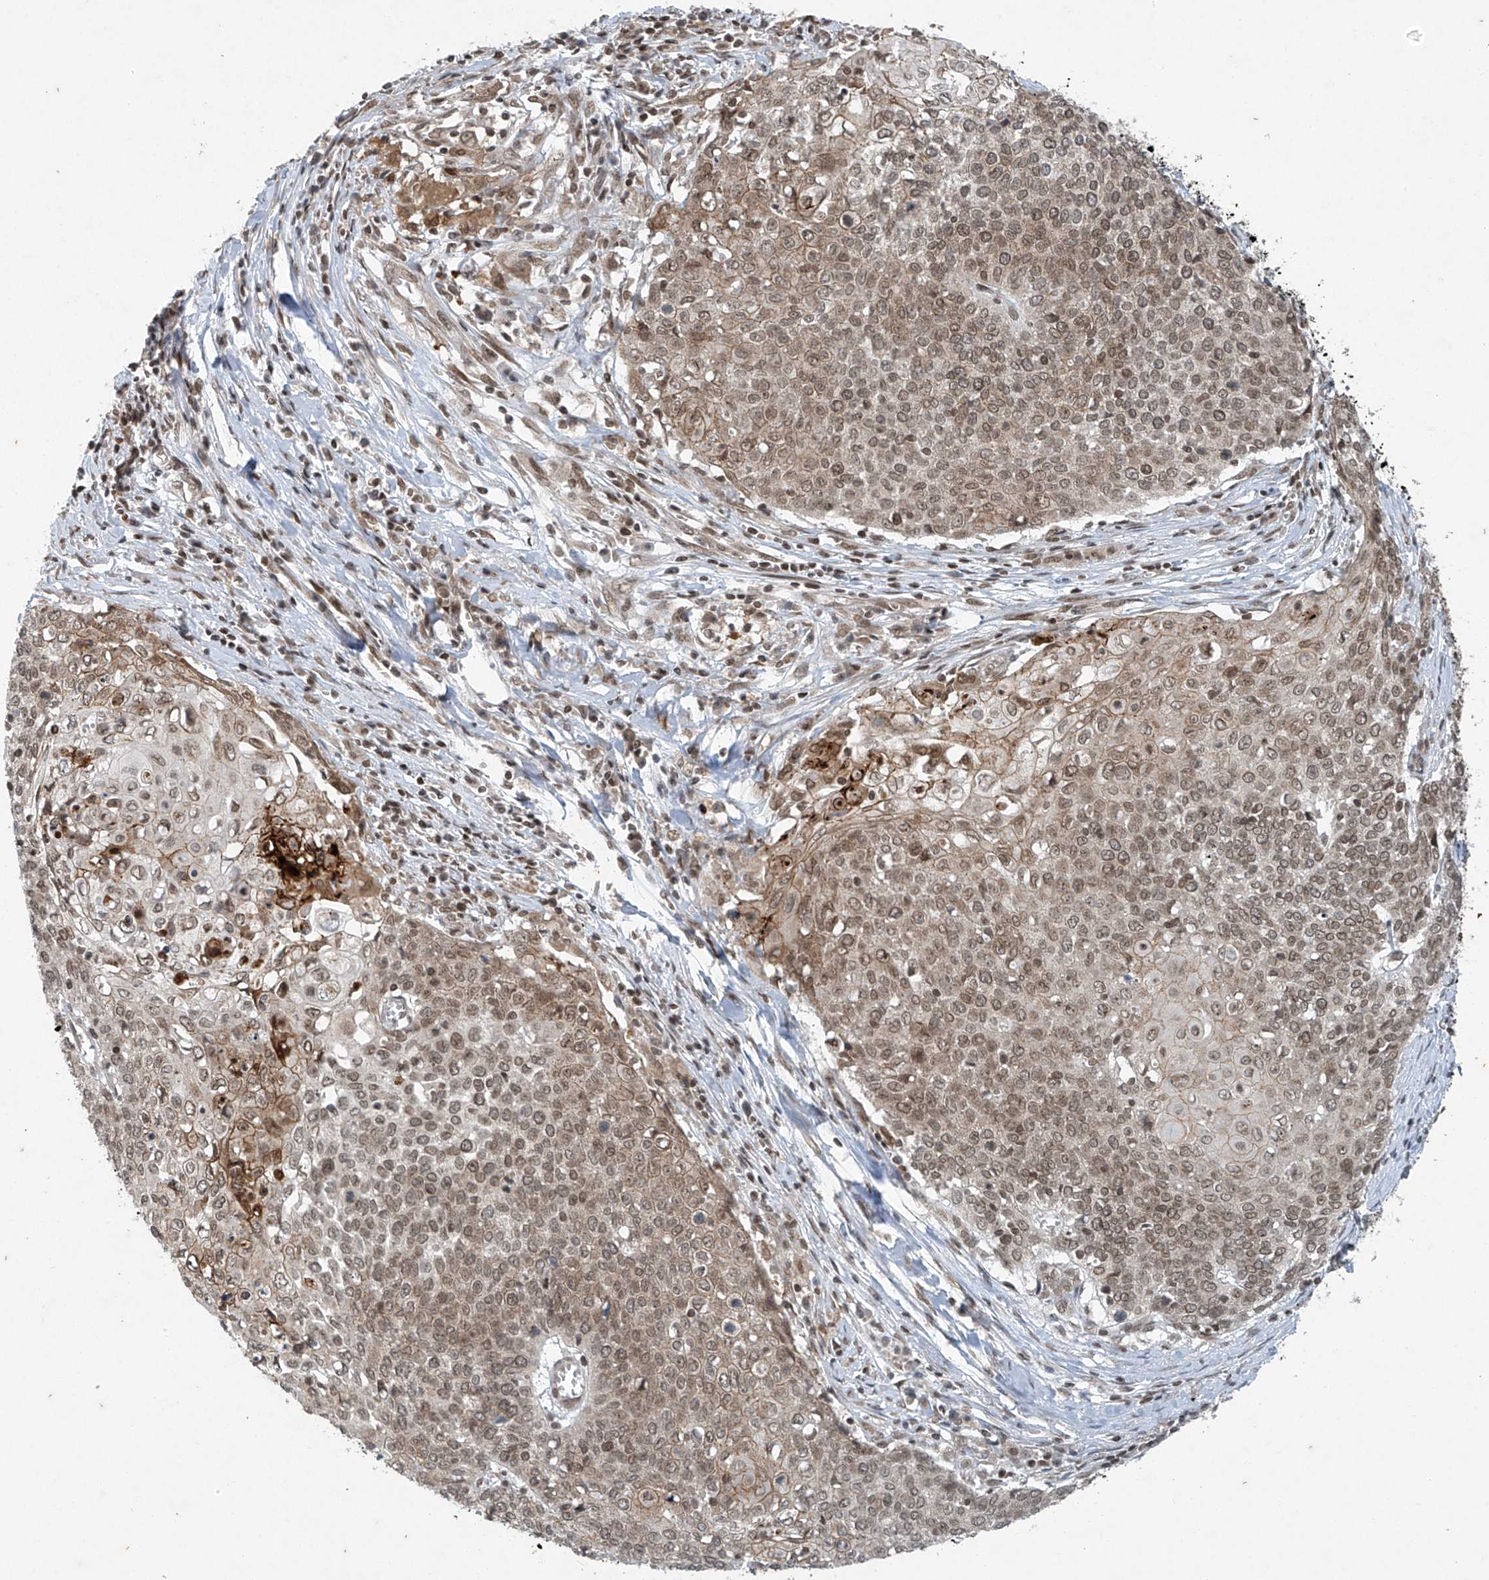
{"staining": {"intensity": "moderate", "quantity": ">75%", "location": "cytoplasmic/membranous,nuclear"}, "tissue": "cervical cancer", "cell_type": "Tumor cells", "image_type": "cancer", "snomed": [{"axis": "morphology", "description": "Squamous cell carcinoma, NOS"}, {"axis": "topography", "description": "Cervix"}], "caption": "Protein expression analysis of human squamous cell carcinoma (cervical) reveals moderate cytoplasmic/membranous and nuclear expression in about >75% of tumor cells.", "gene": "TAF8", "patient": {"sex": "female", "age": 39}}